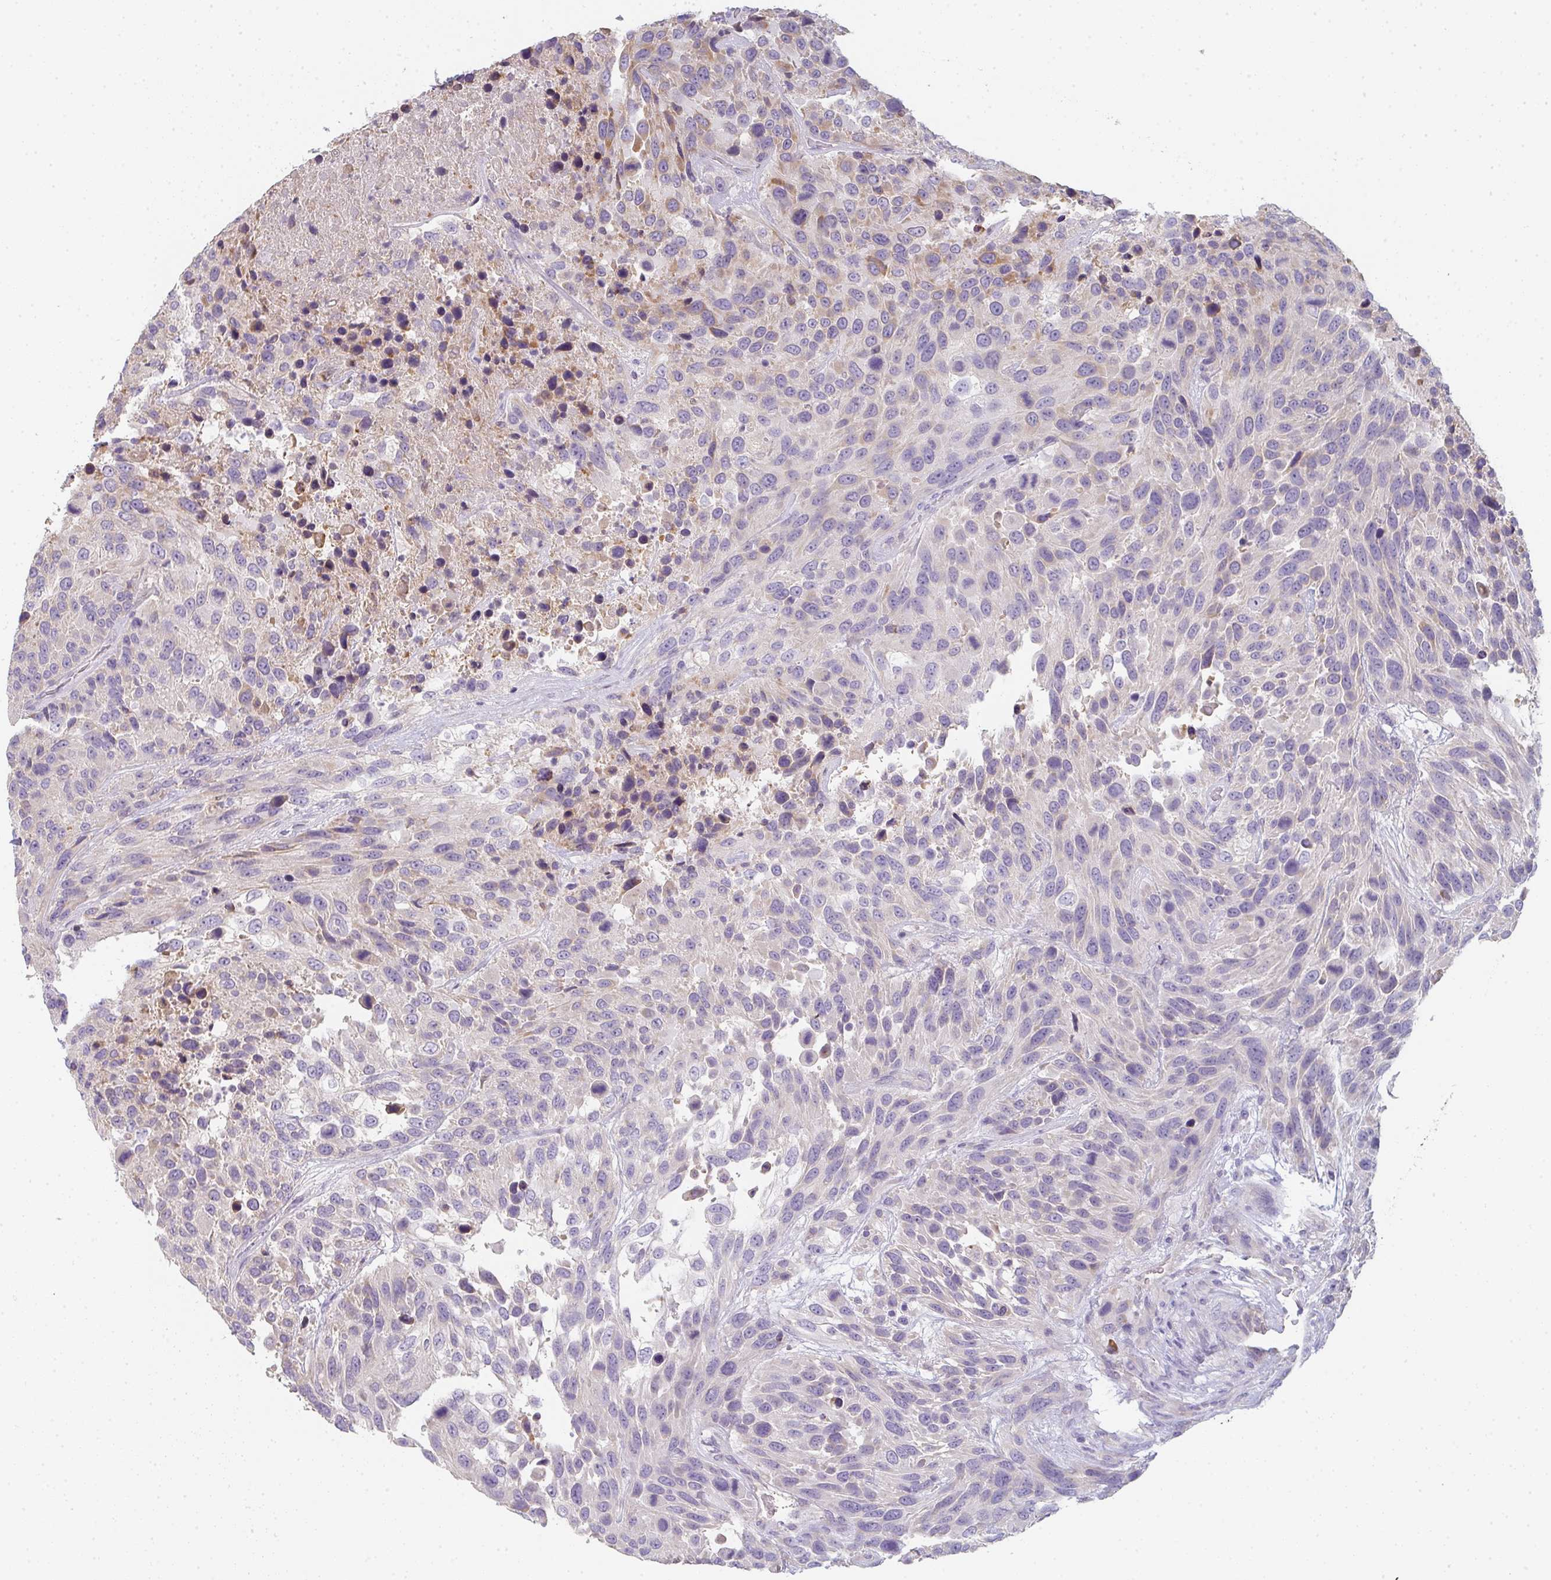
{"staining": {"intensity": "moderate", "quantity": "<25%", "location": "cytoplasmic/membranous"}, "tissue": "urothelial cancer", "cell_type": "Tumor cells", "image_type": "cancer", "snomed": [{"axis": "morphology", "description": "Urothelial carcinoma, High grade"}, {"axis": "topography", "description": "Urinary bladder"}], "caption": "Immunohistochemistry (DAB) staining of human urothelial cancer demonstrates moderate cytoplasmic/membranous protein staining in approximately <25% of tumor cells.", "gene": "ZNF215", "patient": {"sex": "female", "age": 70}}